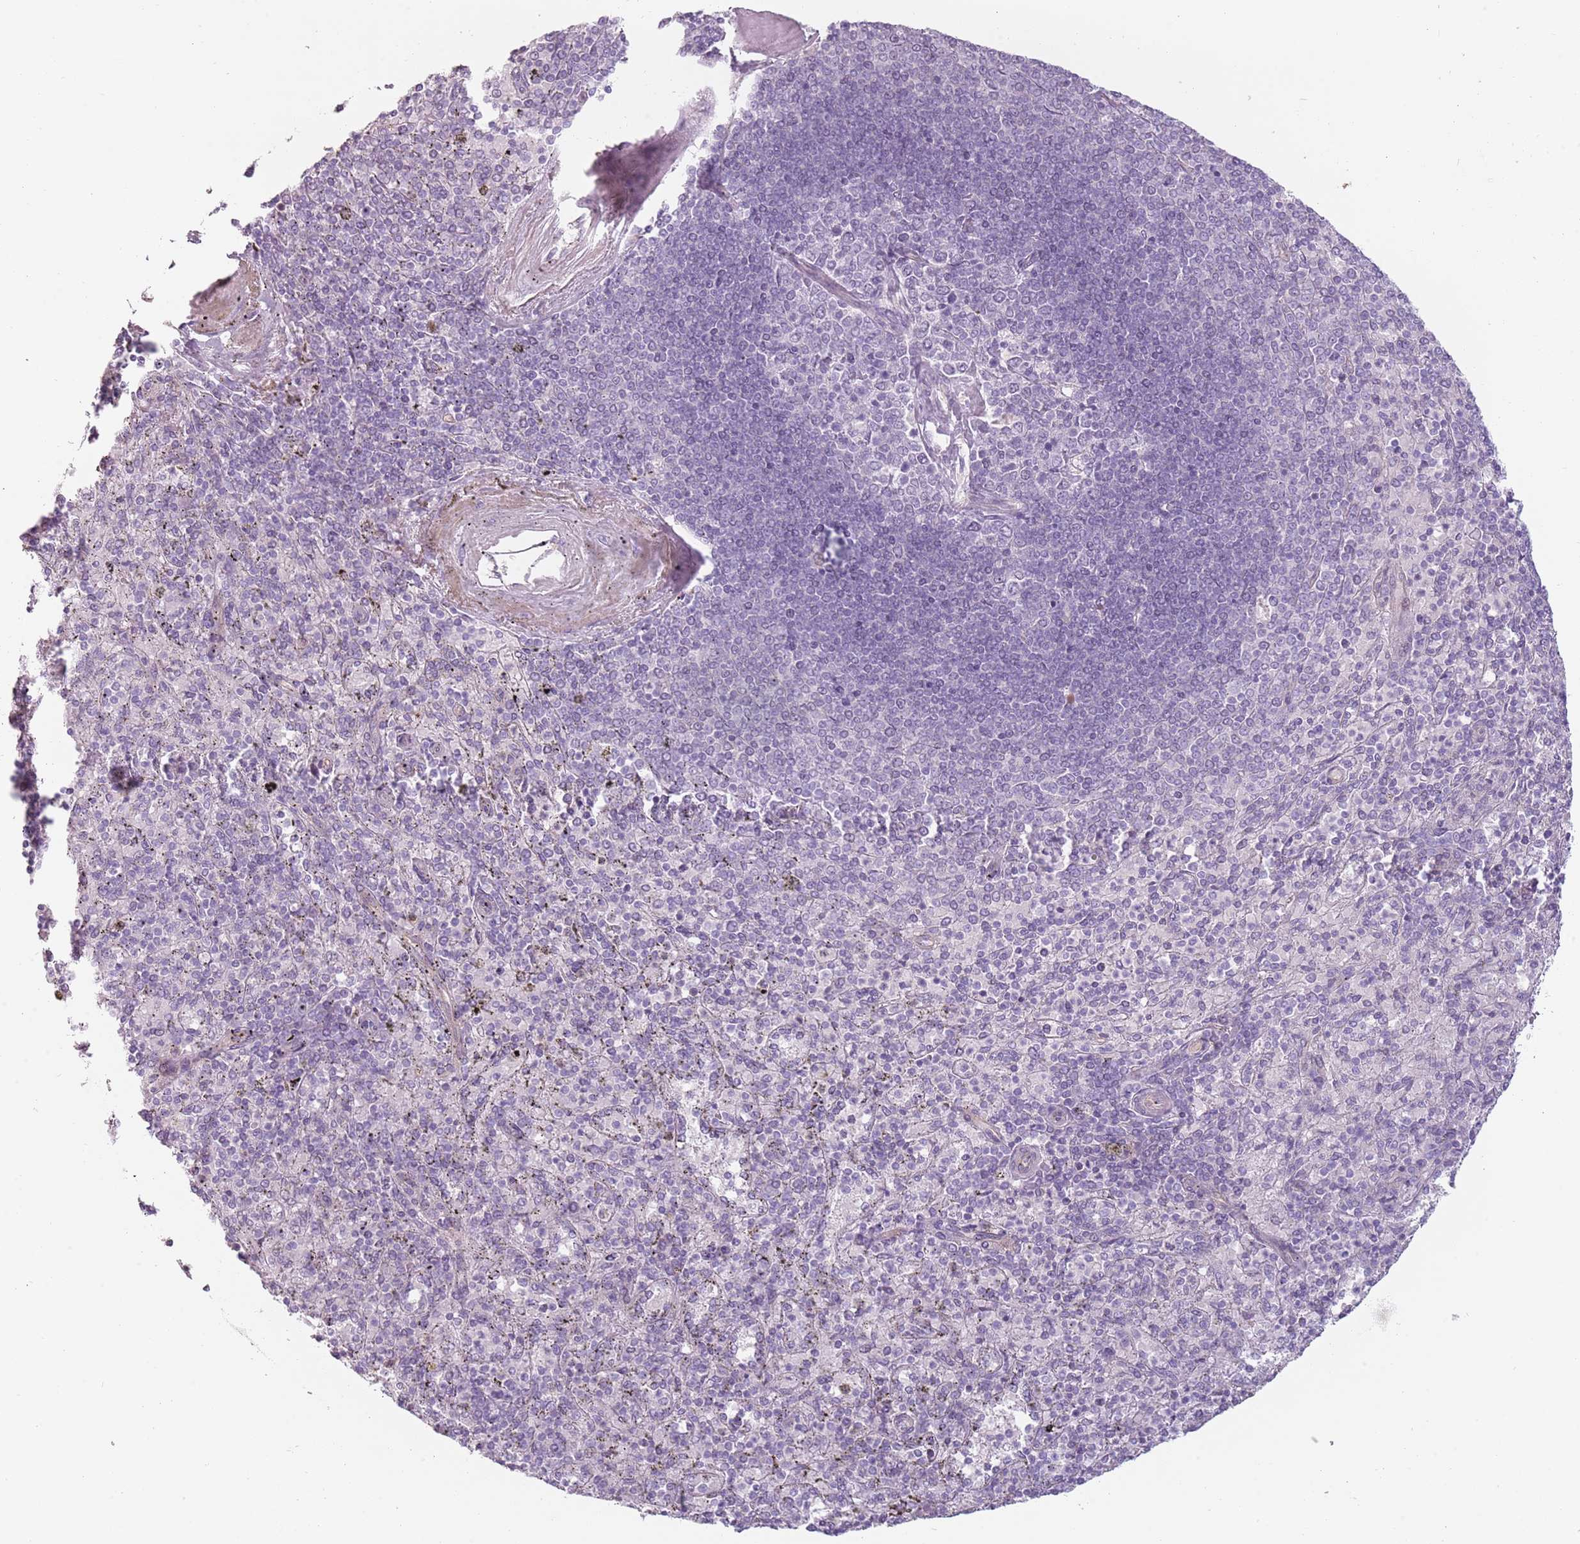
{"staining": {"intensity": "negative", "quantity": "none", "location": "none"}, "tissue": "spleen", "cell_type": "Cells in red pulp", "image_type": "normal", "snomed": [{"axis": "morphology", "description": "Normal tissue, NOS"}, {"axis": "topography", "description": "Spleen"}], "caption": "Cells in red pulp show no significant protein positivity in unremarkable spleen. Nuclei are stained in blue.", "gene": "RFX2", "patient": {"sex": "male", "age": 82}}